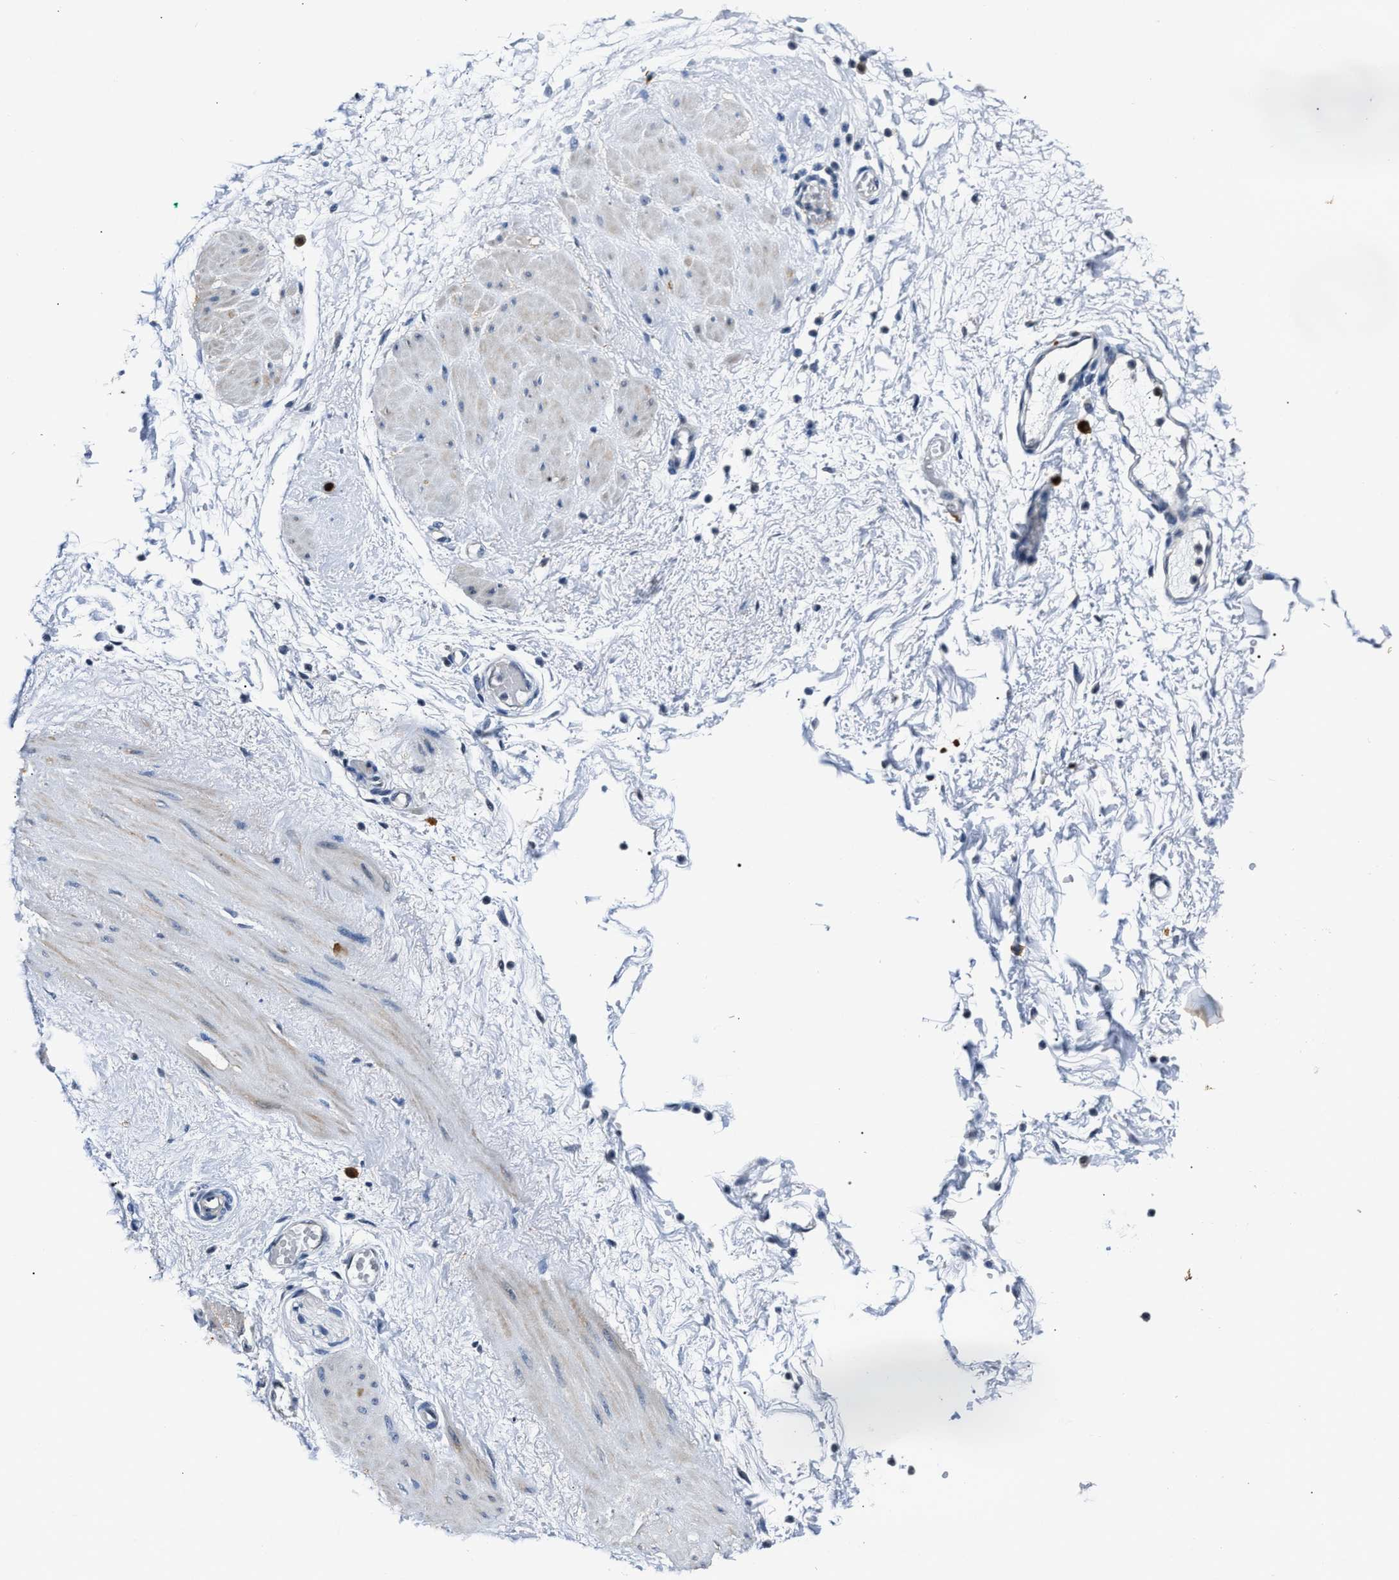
{"staining": {"intensity": "weak", "quantity": ">75%", "location": "cytoplasmic/membranous"}, "tissue": "adipose tissue", "cell_type": "Adipocytes", "image_type": "normal", "snomed": [{"axis": "morphology", "description": "Normal tissue, NOS"}, {"axis": "topography", "description": "Soft tissue"}, {"axis": "topography", "description": "Vascular tissue"}], "caption": "Adipocytes reveal low levels of weak cytoplasmic/membranous positivity in approximately >75% of cells in unremarkable adipose tissue. The protein of interest is stained brown, and the nuclei are stained in blue (DAB (3,3'-diaminobenzidine) IHC with brightfield microscopy, high magnification).", "gene": "NSUN5", "patient": {"sex": "female", "age": 35}}